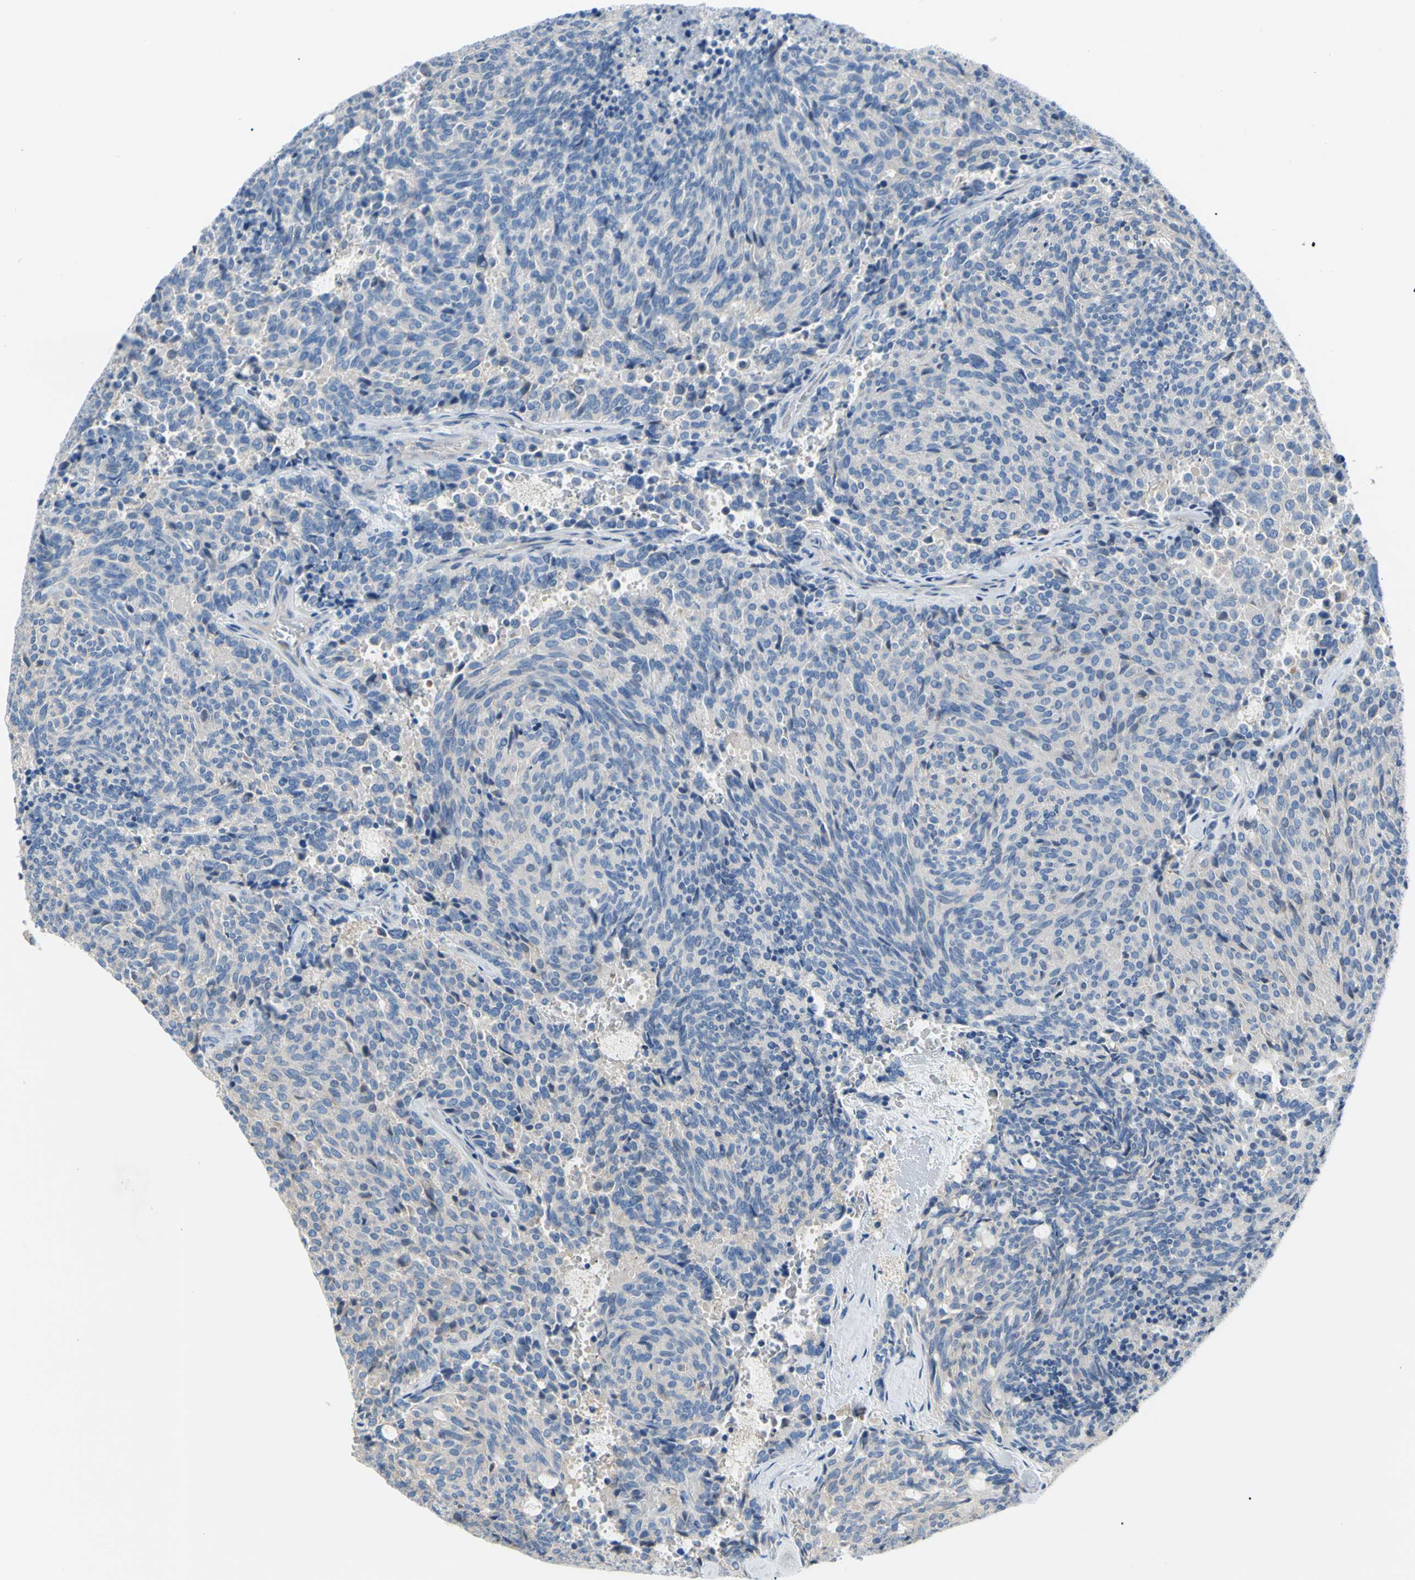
{"staining": {"intensity": "negative", "quantity": "none", "location": "none"}, "tissue": "carcinoid", "cell_type": "Tumor cells", "image_type": "cancer", "snomed": [{"axis": "morphology", "description": "Carcinoid, malignant, NOS"}, {"axis": "topography", "description": "Pancreas"}], "caption": "Protein analysis of carcinoid shows no significant staining in tumor cells. (DAB (3,3'-diaminobenzidine) immunohistochemistry (IHC) visualized using brightfield microscopy, high magnification).", "gene": "TMEM59L", "patient": {"sex": "female", "age": 54}}